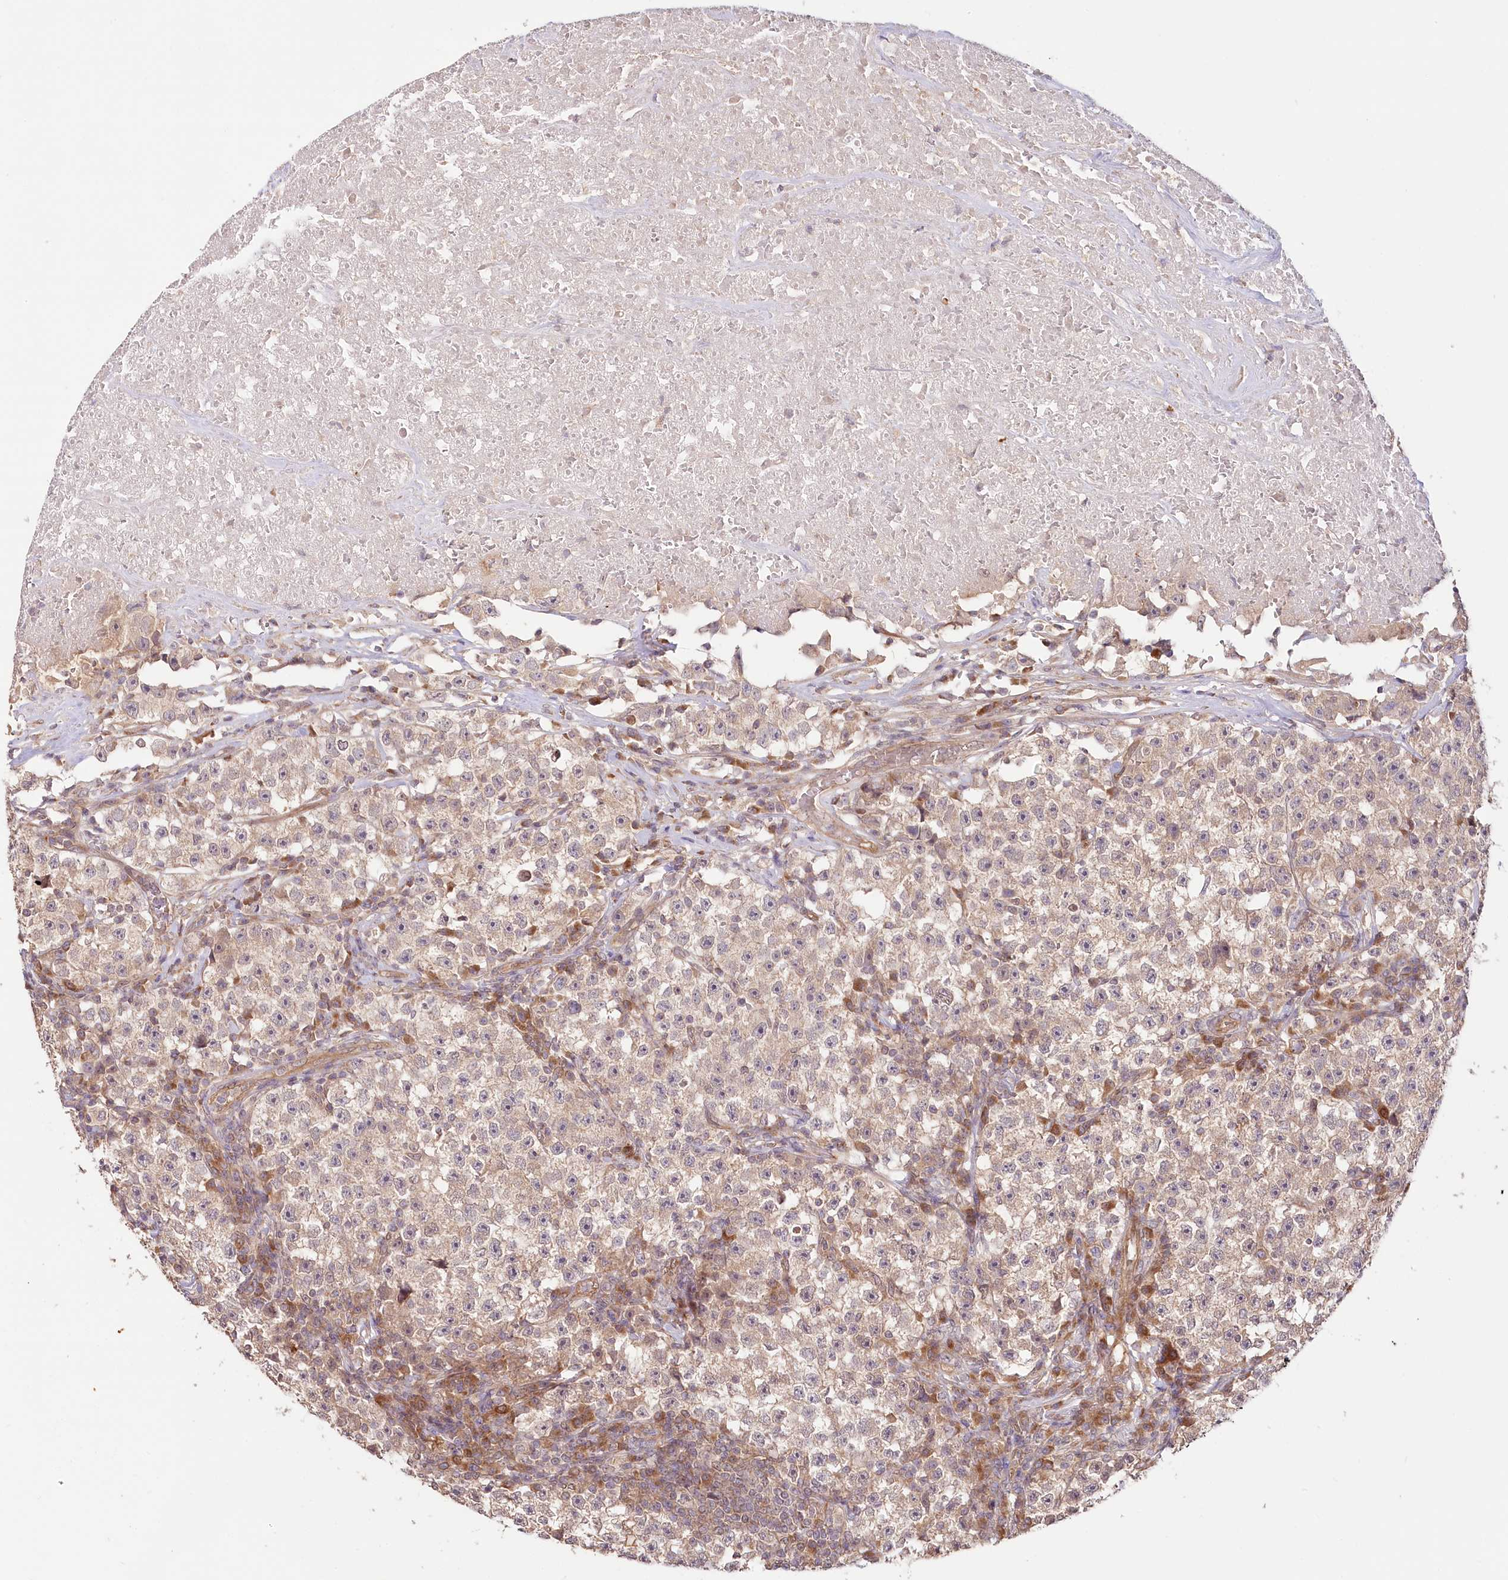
{"staining": {"intensity": "weak", "quantity": "<25%", "location": "cytoplasmic/membranous"}, "tissue": "testis cancer", "cell_type": "Tumor cells", "image_type": "cancer", "snomed": [{"axis": "morphology", "description": "Seminoma, NOS"}, {"axis": "topography", "description": "Testis"}], "caption": "This image is of testis cancer stained with immunohistochemistry to label a protein in brown with the nuclei are counter-stained blue. There is no staining in tumor cells. Nuclei are stained in blue.", "gene": "CEP70", "patient": {"sex": "male", "age": 22}}